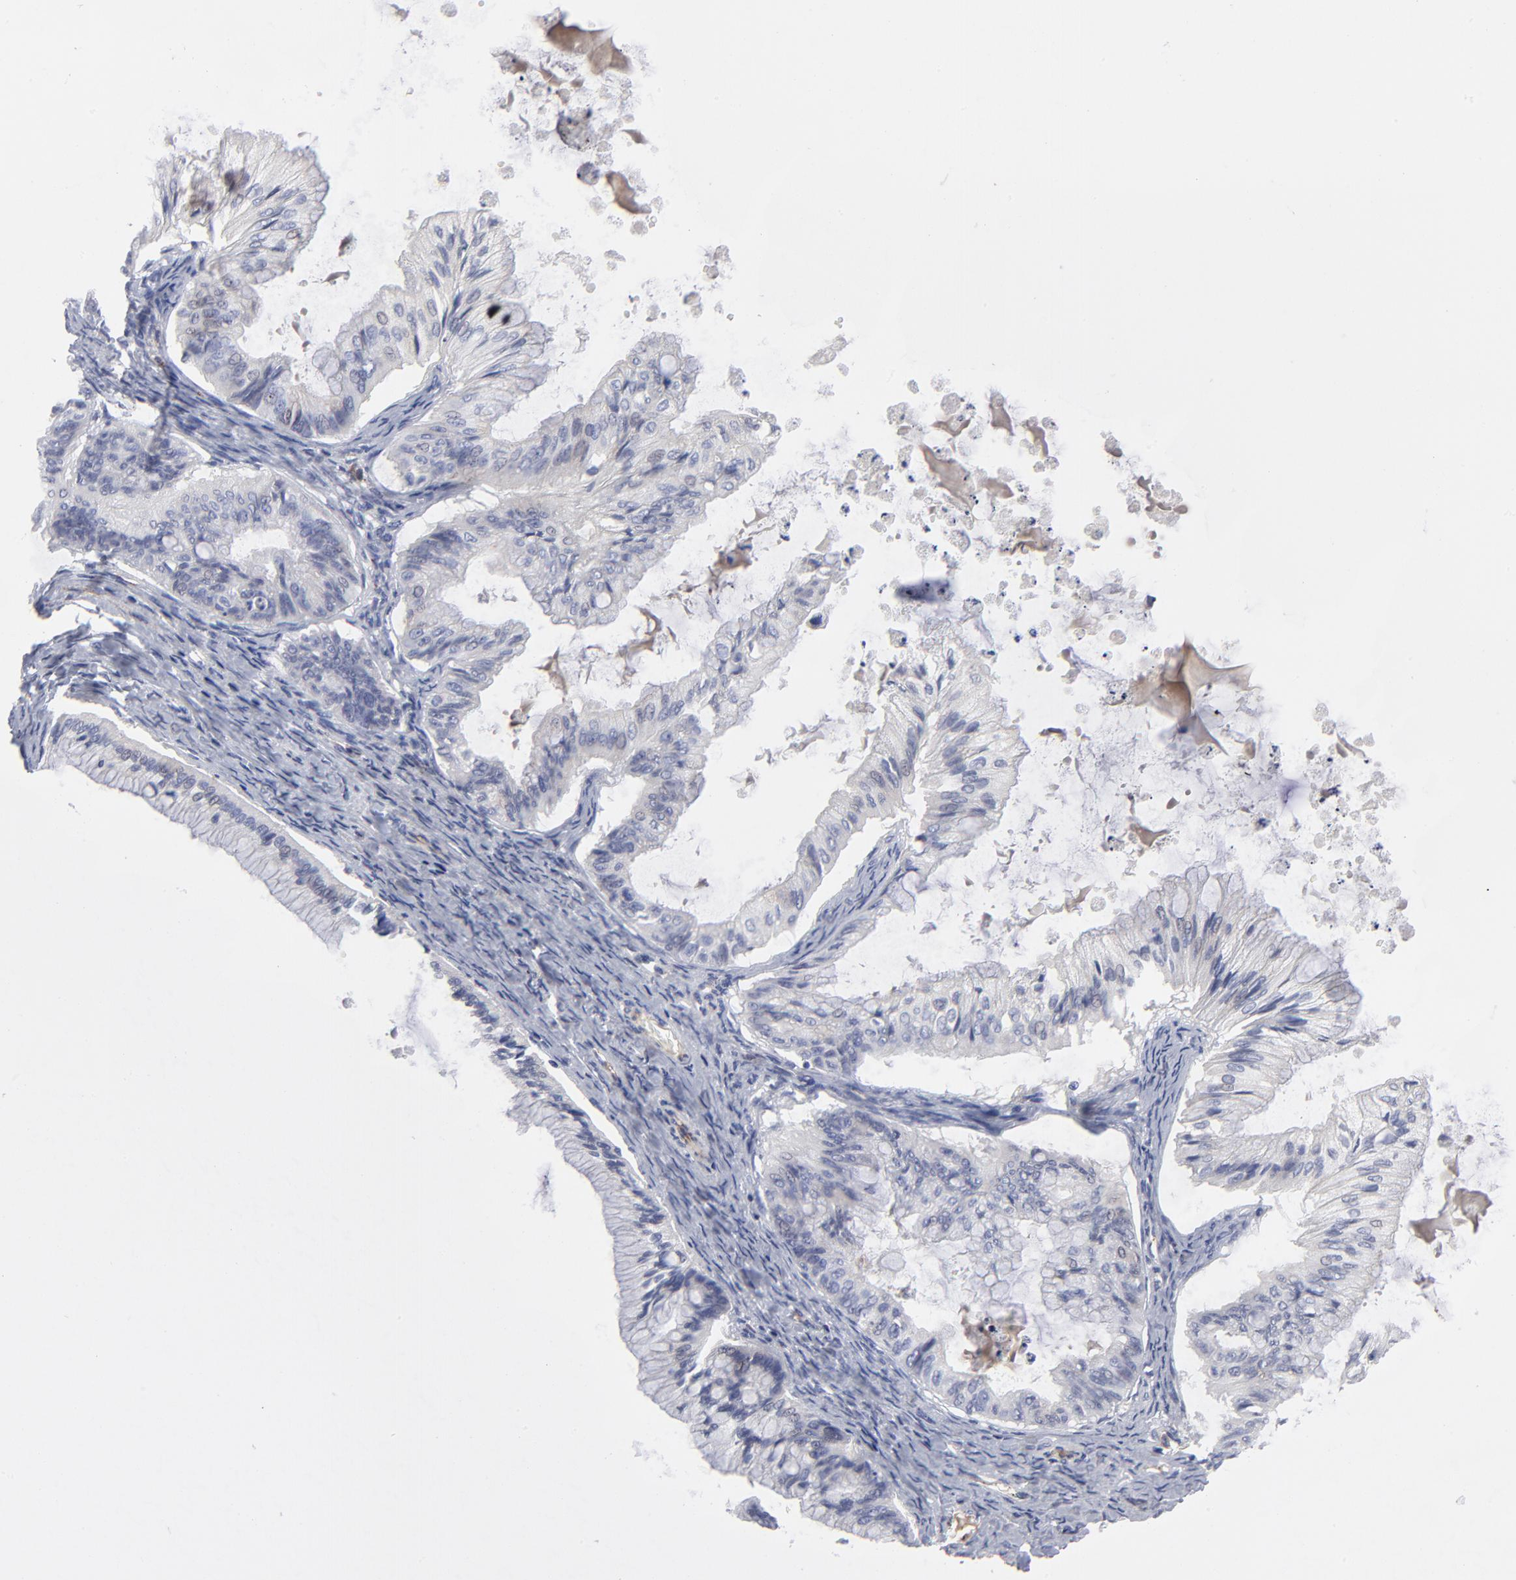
{"staining": {"intensity": "negative", "quantity": "none", "location": "none"}, "tissue": "ovarian cancer", "cell_type": "Tumor cells", "image_type": "cancer", "snomed": [{"axis": "morphology", "description": "Cystadenocarcinoma, mucinous, NOS"}, {"axis": "topography", "description": "Ovary"}], "caption": "The IHC micrograph has no significant expression in tumor cells of mucinous cystadenocarcinoma (ovarian) tissue.", "gene": "CCR3", "patient": {"sex": "female", "age": 57}}